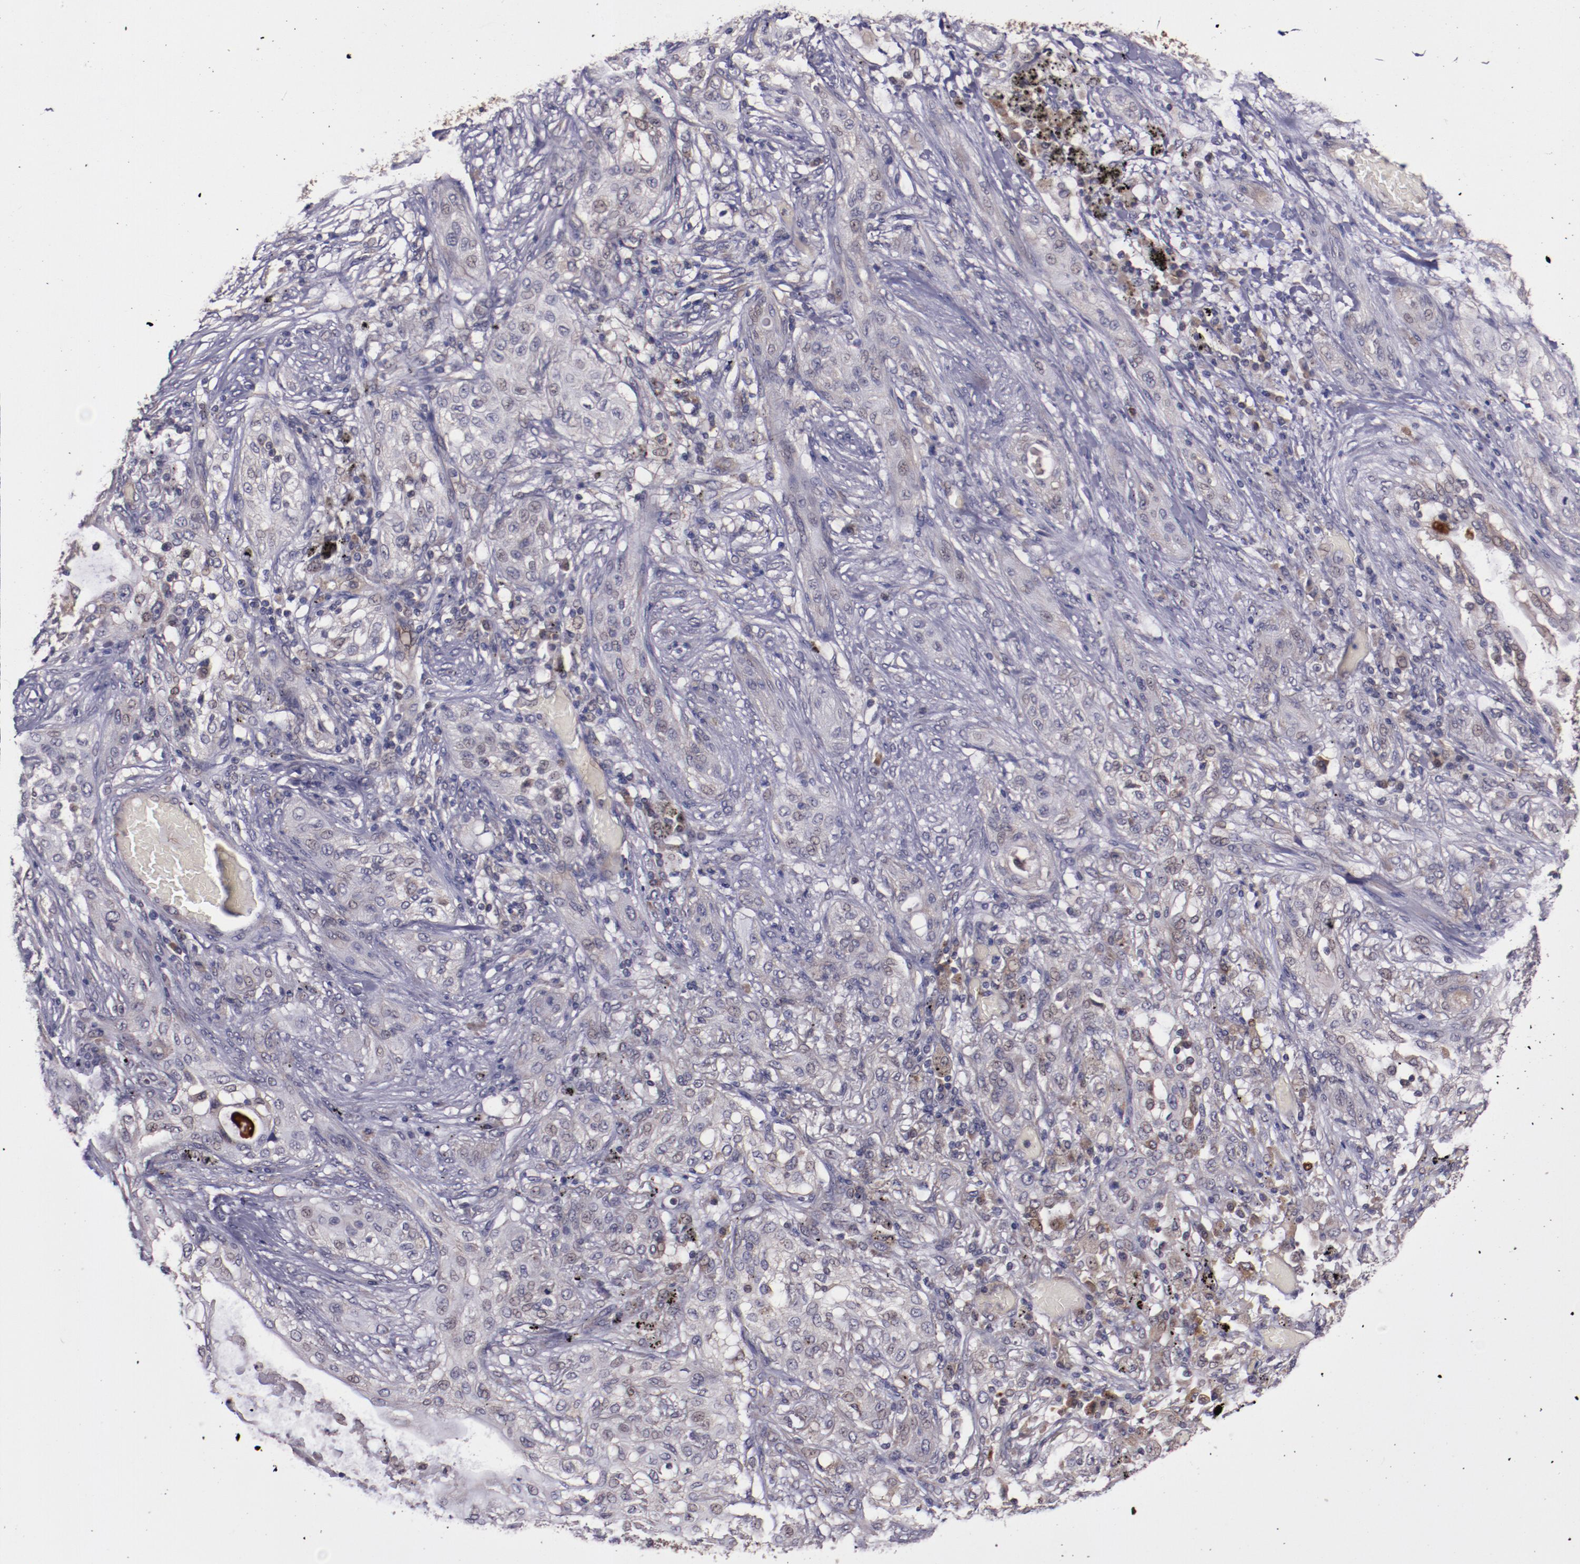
{"staining": {"intensity": "weak", "quantity": "25%-75%", "location": "cytoplasmic/membranous,nuclear"}, "tissue": "lung cancer", "cell_type": "Tumor cells", "image_type": "cancer", "snomed": [{"axis": "morphology", "description": "Squamous cell carcinoma, NOS"}, {"axis": "topography", "description": "Lung"}], "caption": "Immunohistochemistry histopathology image of human lung cancer stained for a protein (brown), which shows low levels of weak cytoplasmic/membranous and nuclear expression in about 25%-75% of tumor cells.", "gene": "FTSJ1", "patient": {"sex": "female", "age": 47}}